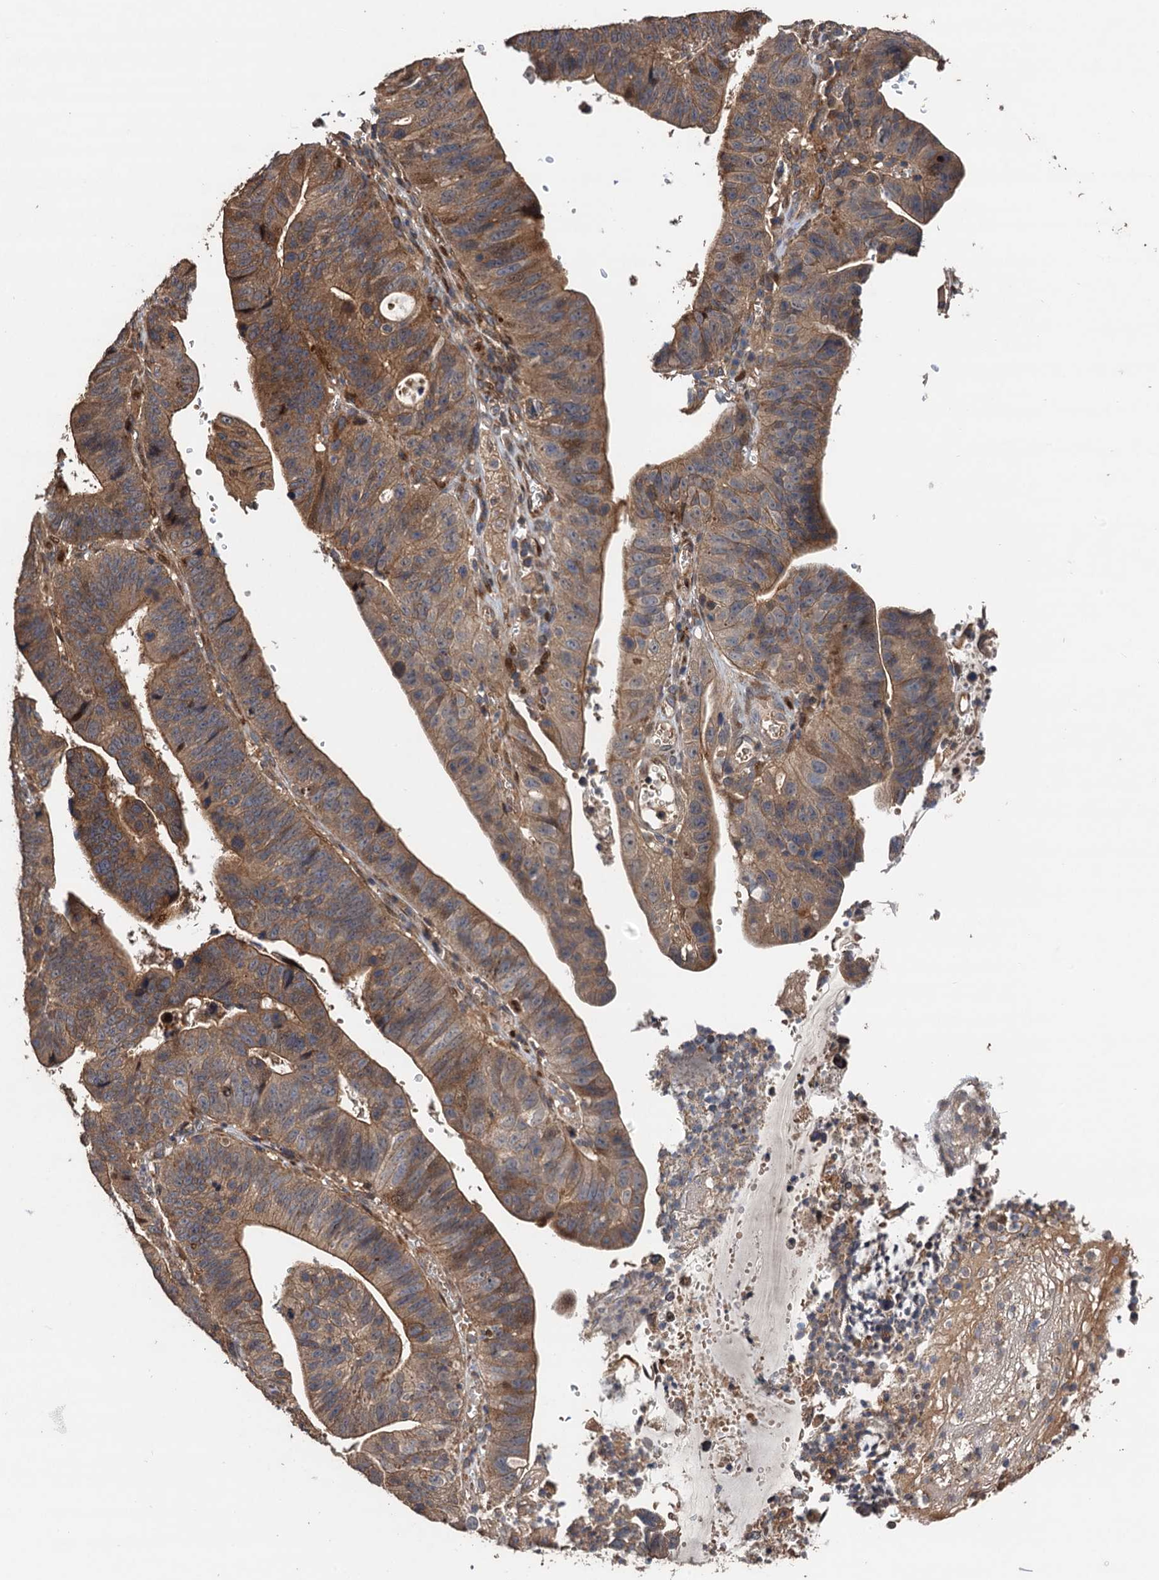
{"staining": {"intensity": "moderate", "quantity": ">75%", "location": "cytoplasmic/membranous,nuclear"}, "tissue": "stomach cancer", "cell_type": "Tumor cells", "image_type": "cancer", "snomed": [{"axis": "morphology", "description": "Adenocarcinoma, NOS"}, {"axis": "topography", "description": "Stomach"}], "caption": "The micrograph exhibits a brown stain indicating the presence of a protein in the cytoplasmic/membranous and nuclear of tumor cells in stomach cancer (adenocarcinoma).", "gene": "TMEM39B", "patient": {"sex": "male", "age": 59}}